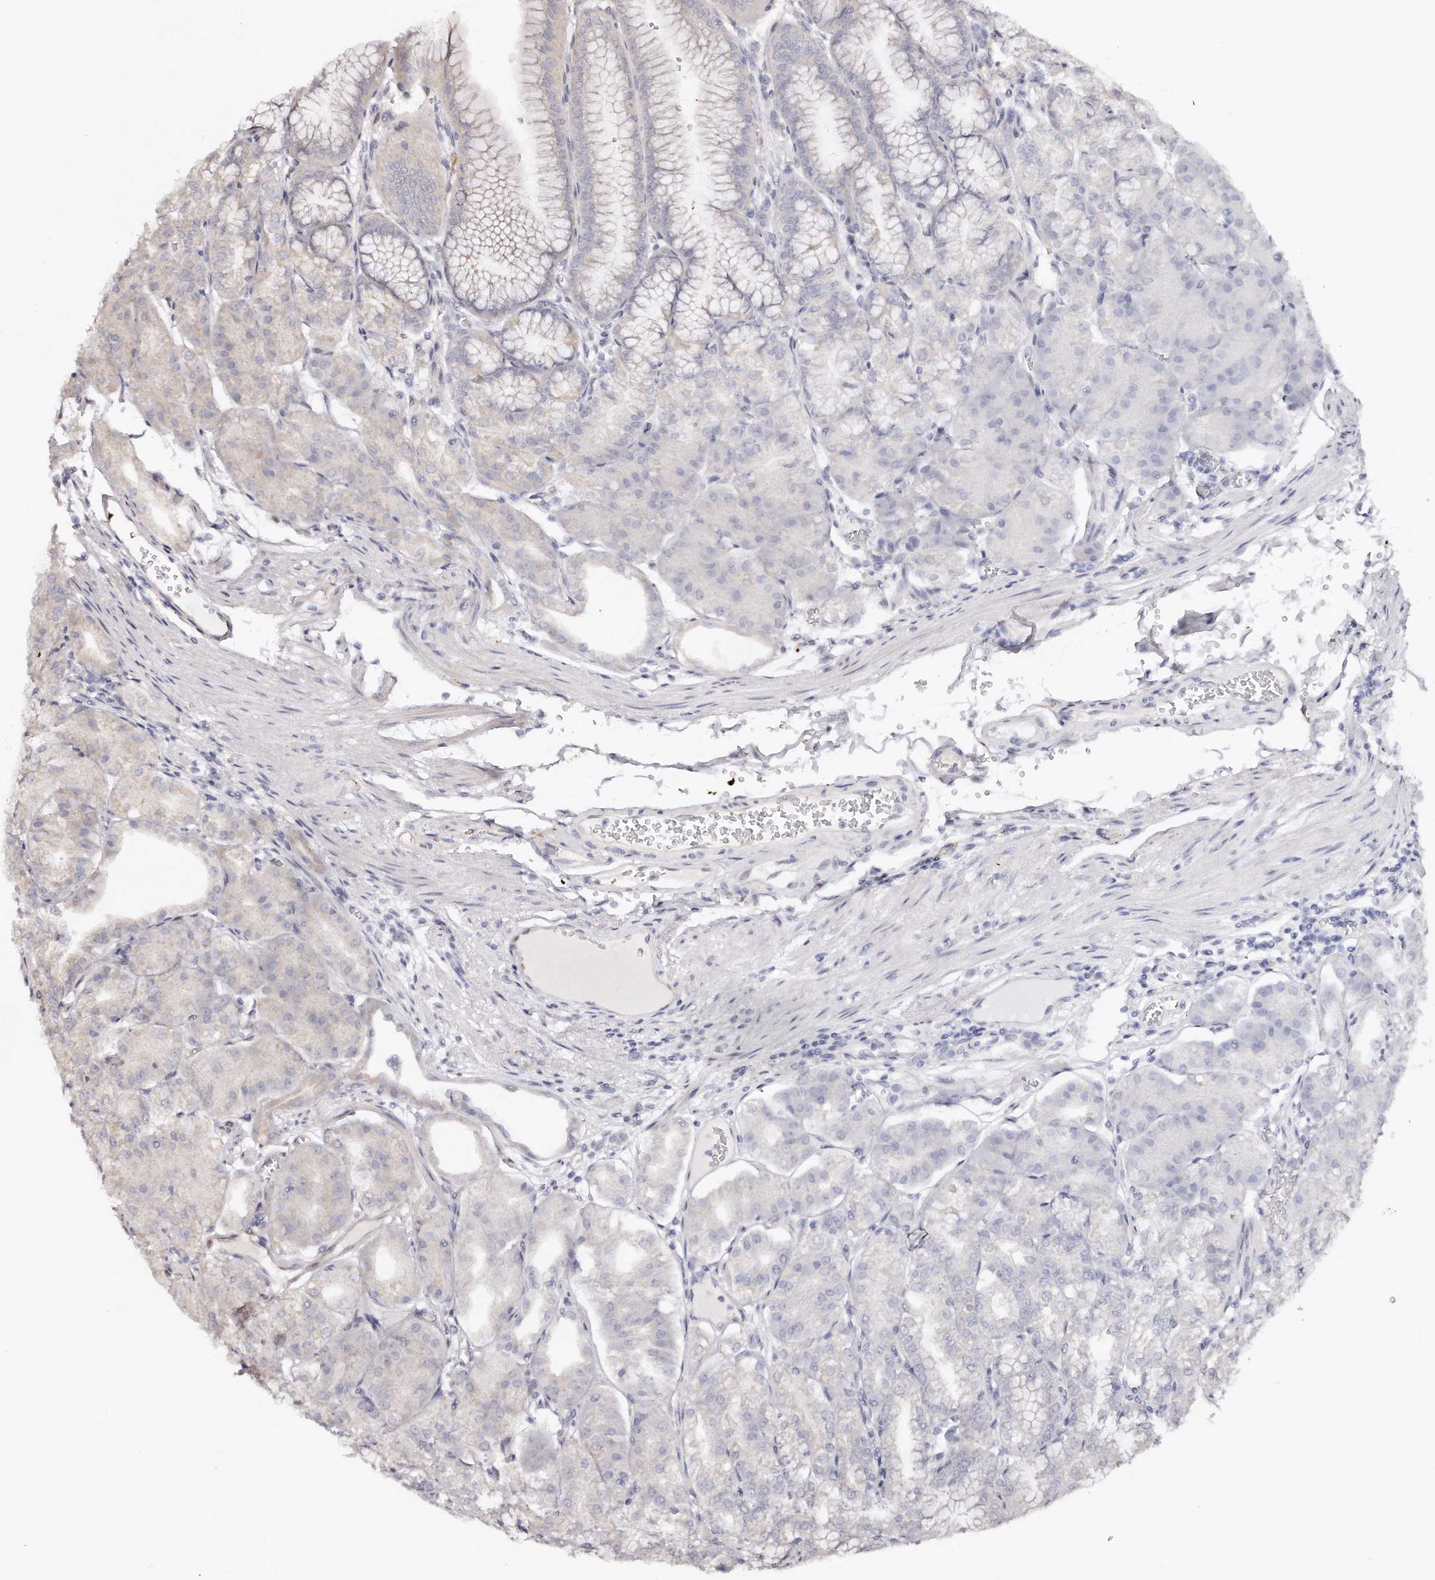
{"staining": {"intensity": "weak", "quantity": "<25%", "location": "cytoplasmic/membranous"}, "tissue": "stomach", "cell_type": "Glandular cells", "image_type": "normal", "snomed": [{"axis": "morphology", "description": "Normal tissue, NOS"}, {"axis": "topography", "description": "Stomach, lower"}], "caption": "Photomicrograph shows no protein staining in glandular cells of unremarkable stomach. Brightfield microscopy of immunohistochemistry (IHC) stained with DAB (brown) and hematoxylin (blue), captured at high magnification.", "gene": "GBP4", "patient": {"sex": "male", "age": 71}}